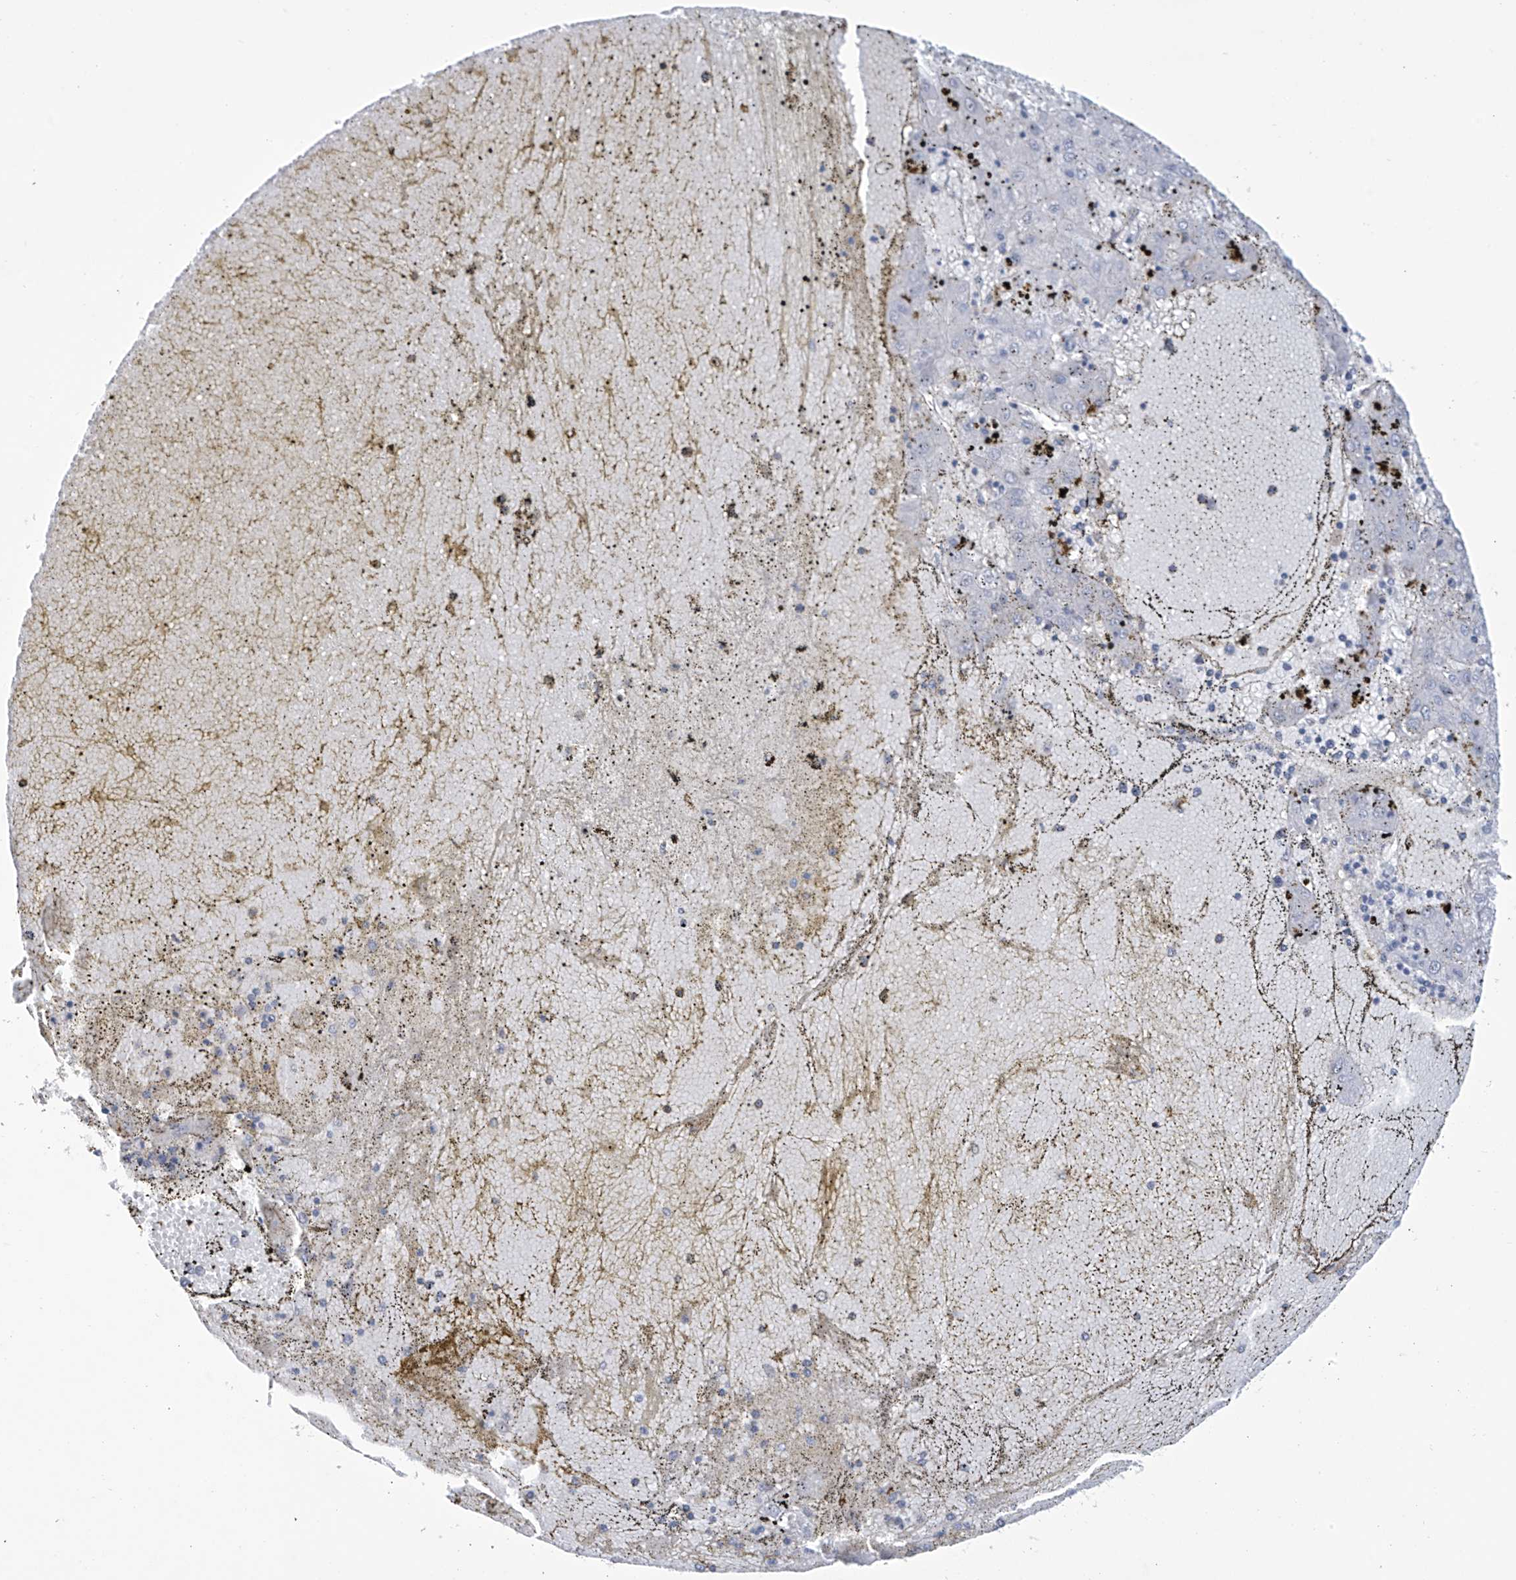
{"staining": {"intensity": "negative", "quantity": "none", "location": "none"}, "tissue": "liver cancer", "cell_type": "Tumor cells", "image_type": "cancer", "snomed": [{"axis": "morphology", "description": "Carcinoma, Hepatocellular, NOS"}, {"axis": "topography", "description": "Liver"}], "caption": "This is an immunohistochemistry histopathology image of human liver cancer (hepatocellular carcinoma). There is no staining in tumor cells.", "gene": "ABHD13", "patient": {"sex": "male", "age": 72}}